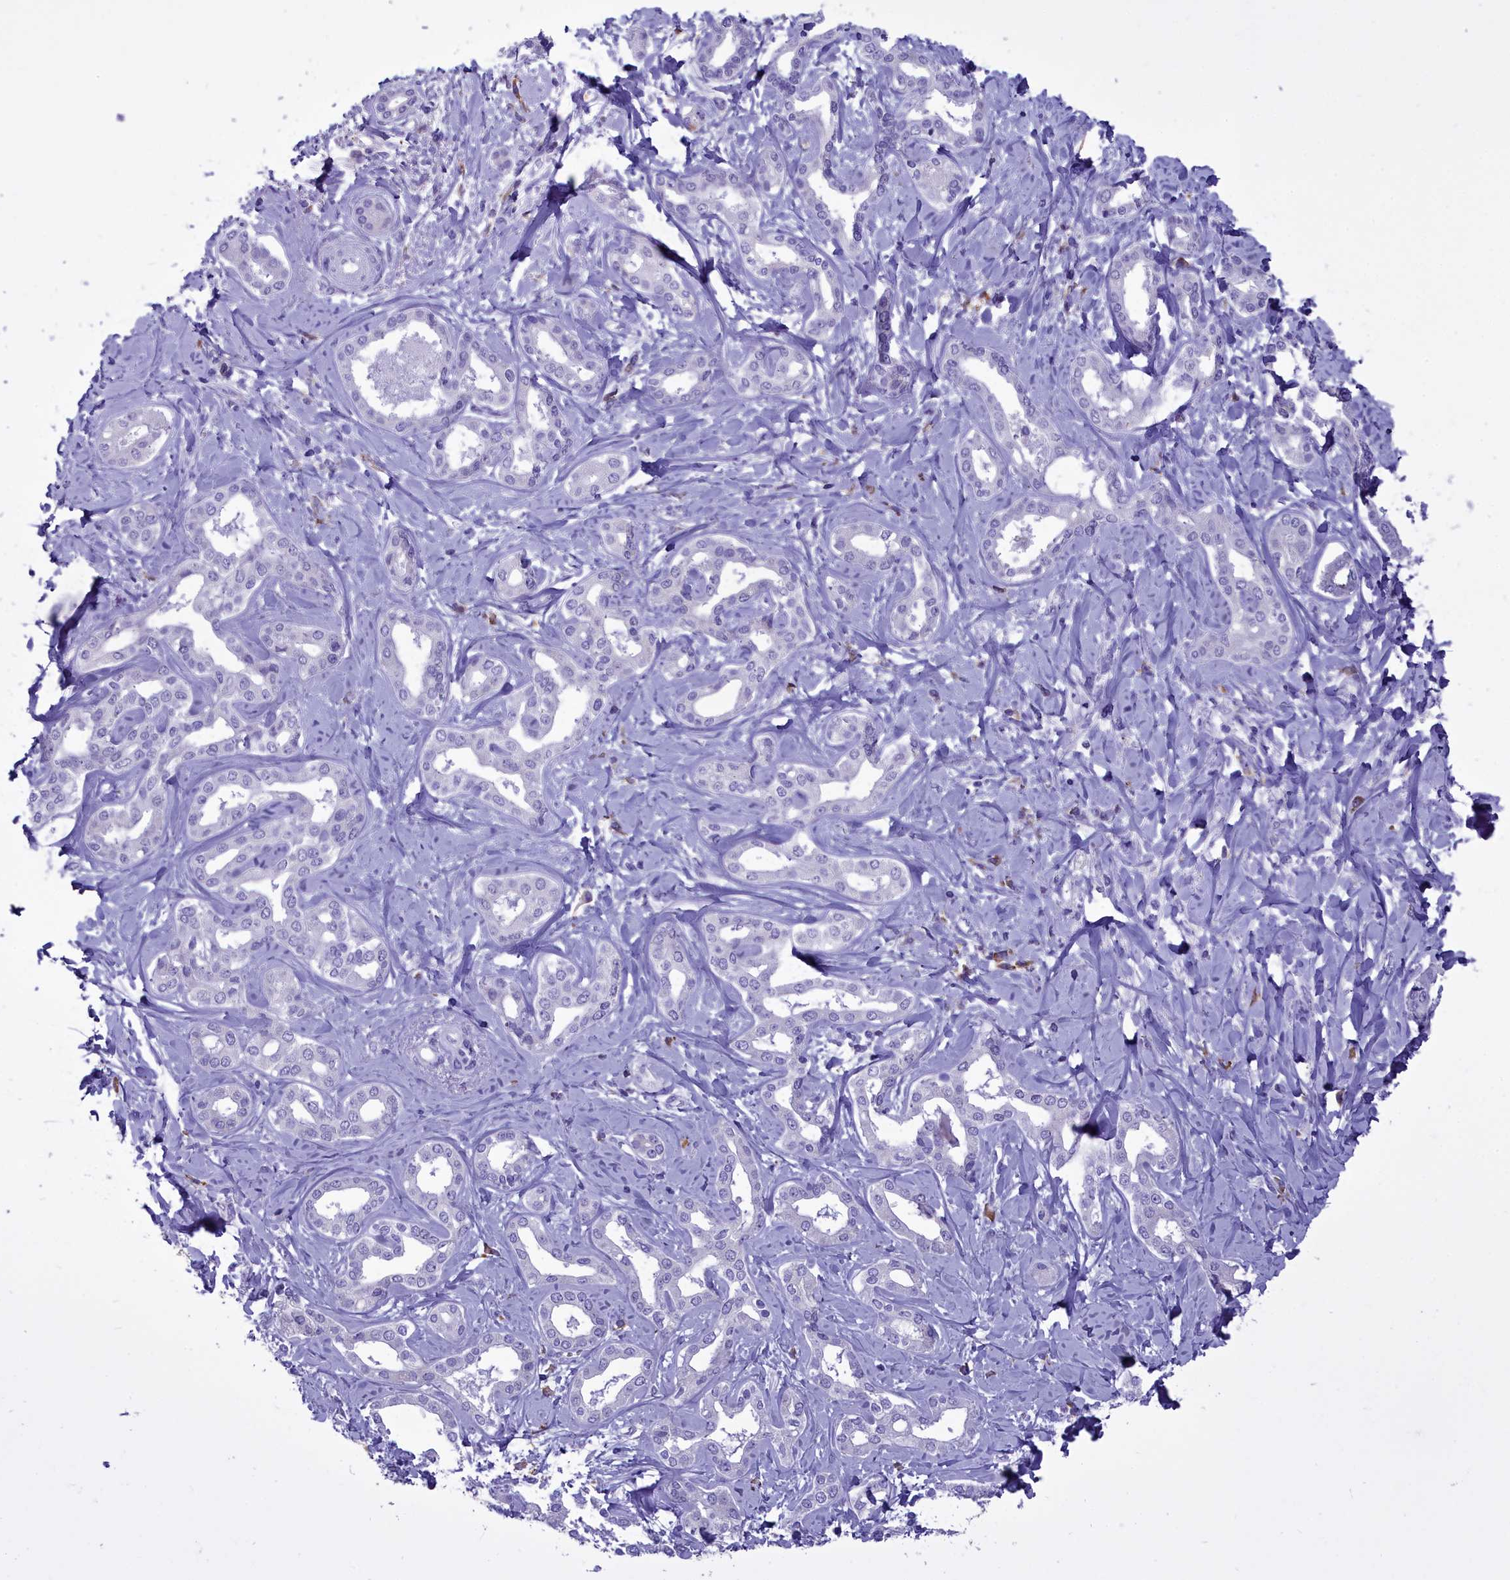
{"staining": {"intensity": "negative", "quantity": "none", "location": "none"}, "tissue": "liver cancer", "cell_type": "Tumor cells", "image_type": "cancer", "snomed": [{"axis": "morphology", "description": "Cholangiocarcinoma"}, {"axis": "topography", "description": "Liver"}], "caption": "Liver cancer was stained to show a protein in brown. There is no significant positivity in tumor cells.", "gene": "CD5", "patient": {"sex": "female", "age": 77}}